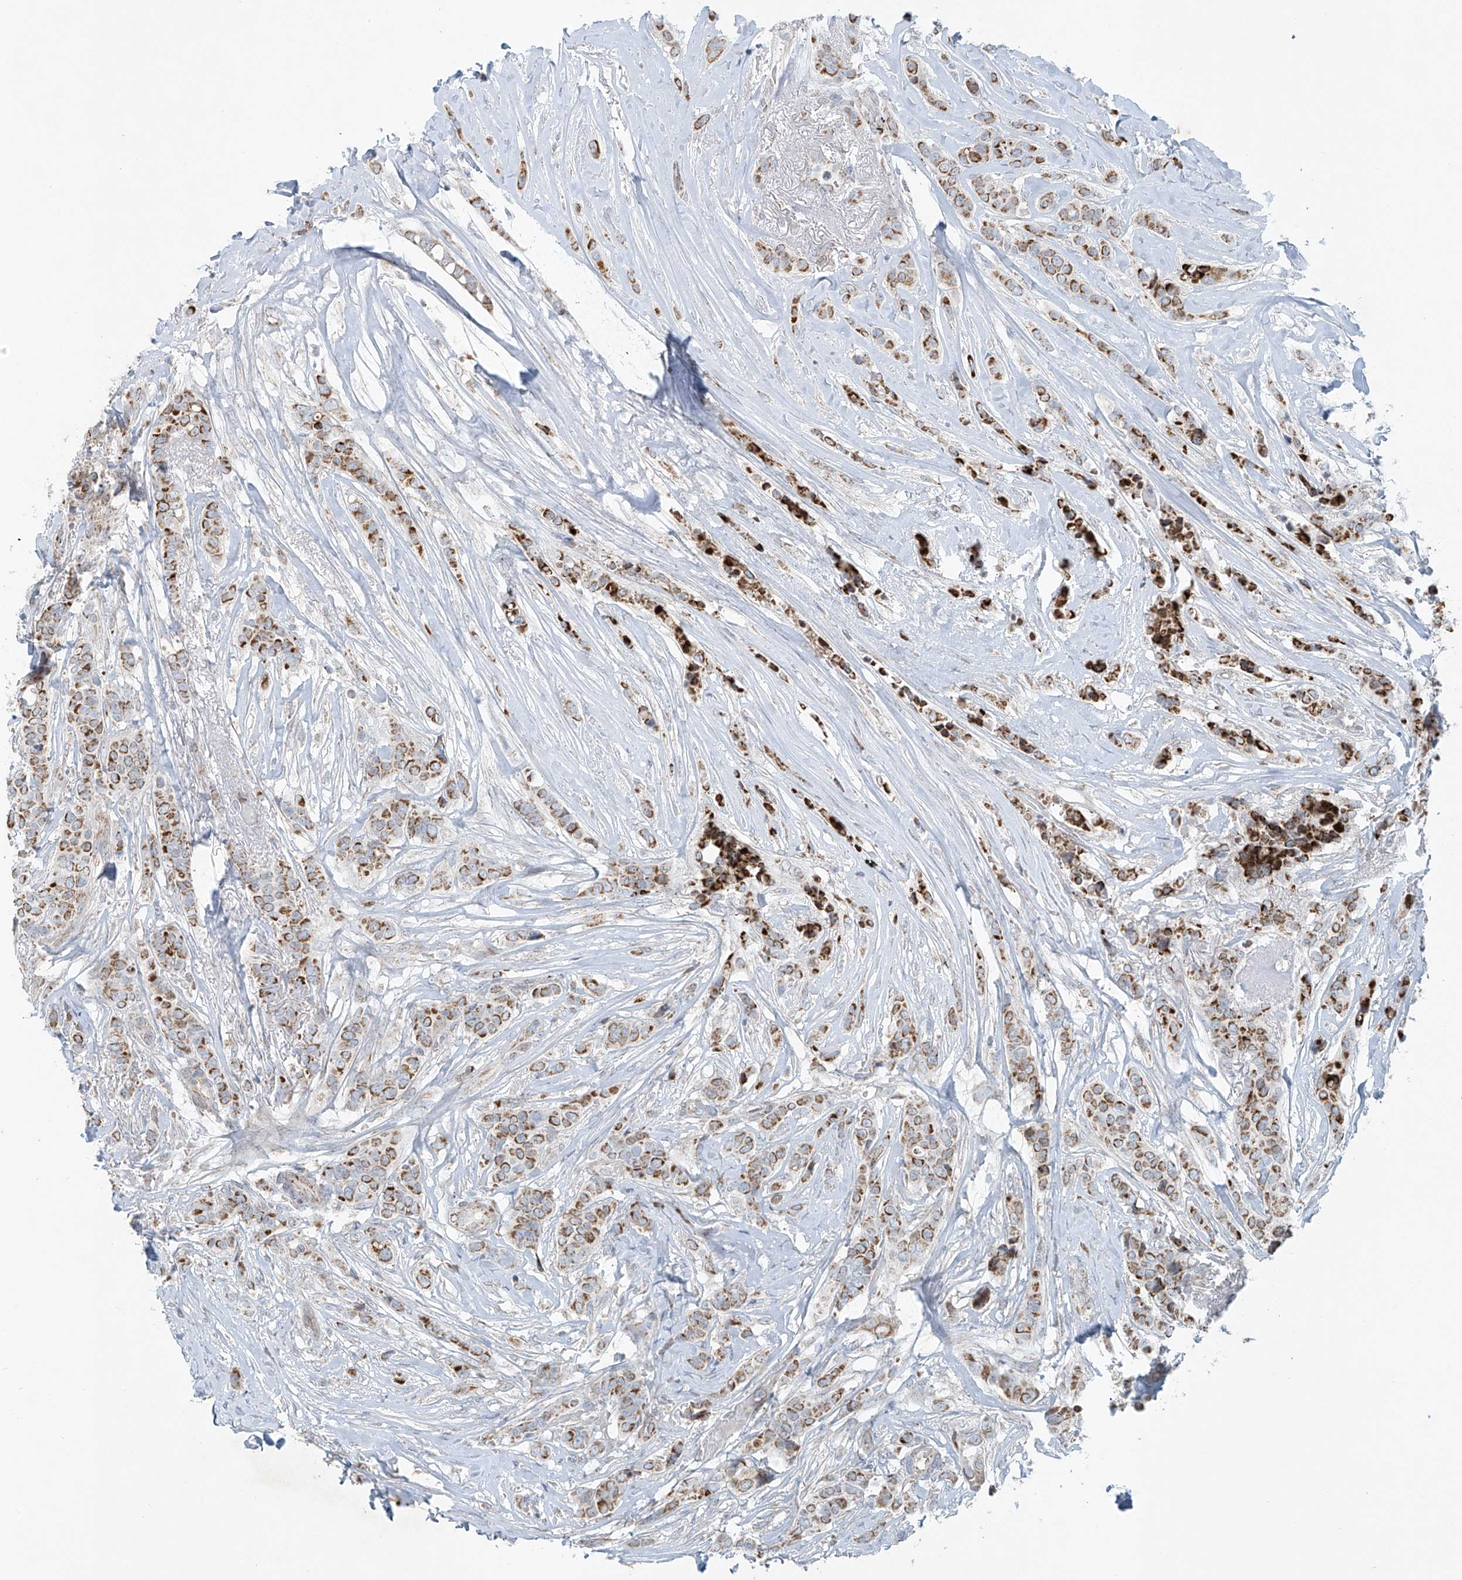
{"staining": {"intensity": "moderate", "quantity": ">75%", "location": "cytoplasmic/membranous"}, "tissue": "breast cancer", "cell_type": "Tumor cells", "image_type": "cancer", "snomed": [{"axis": "morphology", "description": "Lobular carcinoma"}, {"axis": "topography", "description": "Breast"}], "caption": "Breast lobular carcinoma tissue demonstrates moderate cytoplasmic/membranous staining in about >75% of tumor cells", "gene": "SMDT1", "patient": {"sex": "female", "age": 51}}